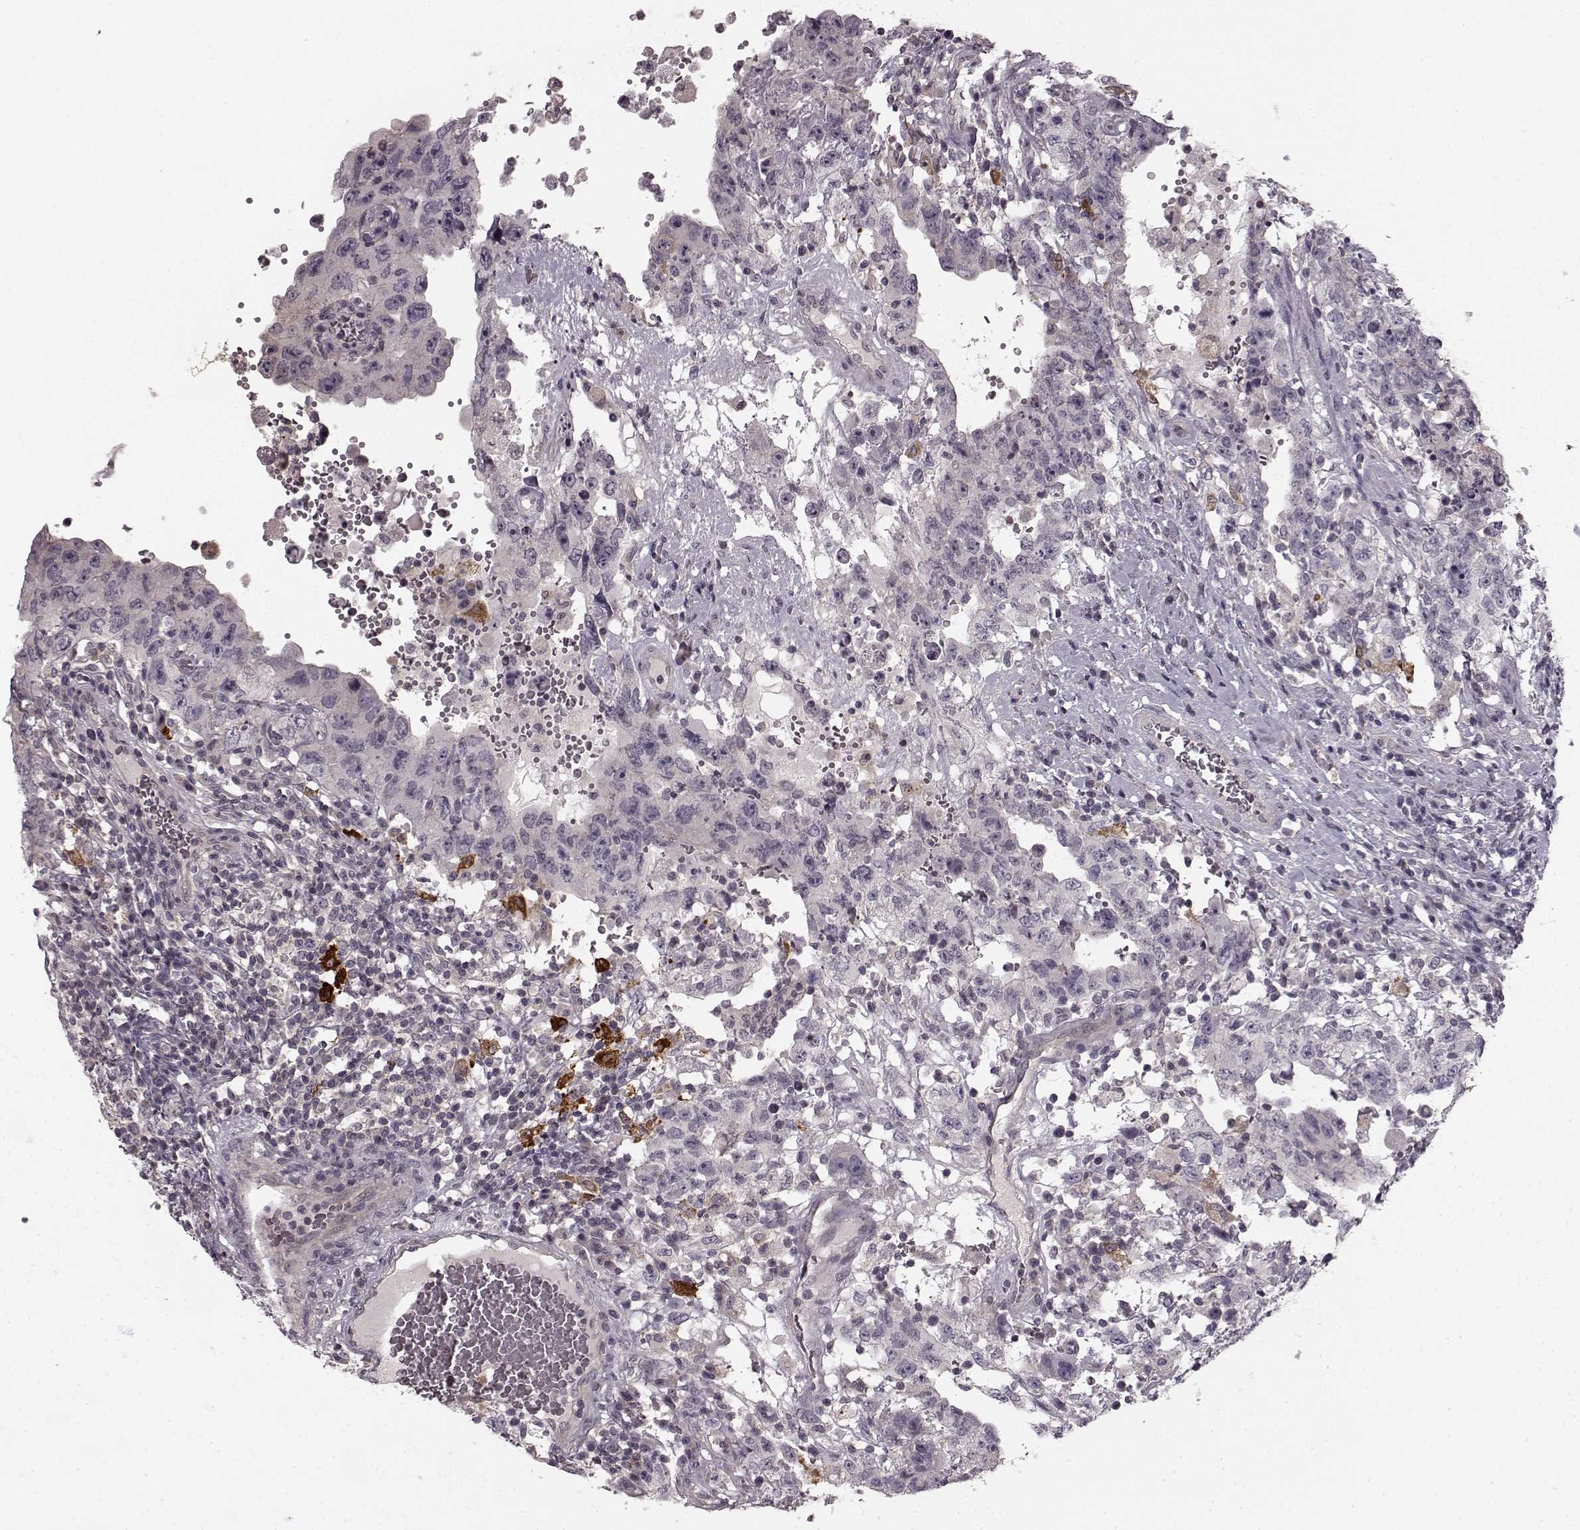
{"staining": {"intensity": "negative", "quantity": "none", "location": "none"}, "tissue": "testis cancer", "cell_type": "Tumor cells", "image_type": "cancer", "snomed": [{"axis": "morphology", "description": "Carcinoma, Embryonal, NOS"}, {"axis": "topography", "description": "Testis"}], "caption": "Tumor cells are negative for brown protein staining in testis cancer (embryonal carcinoma).", "gene": "CHIT1", "patient": {"sex": "male", "age": 26}}